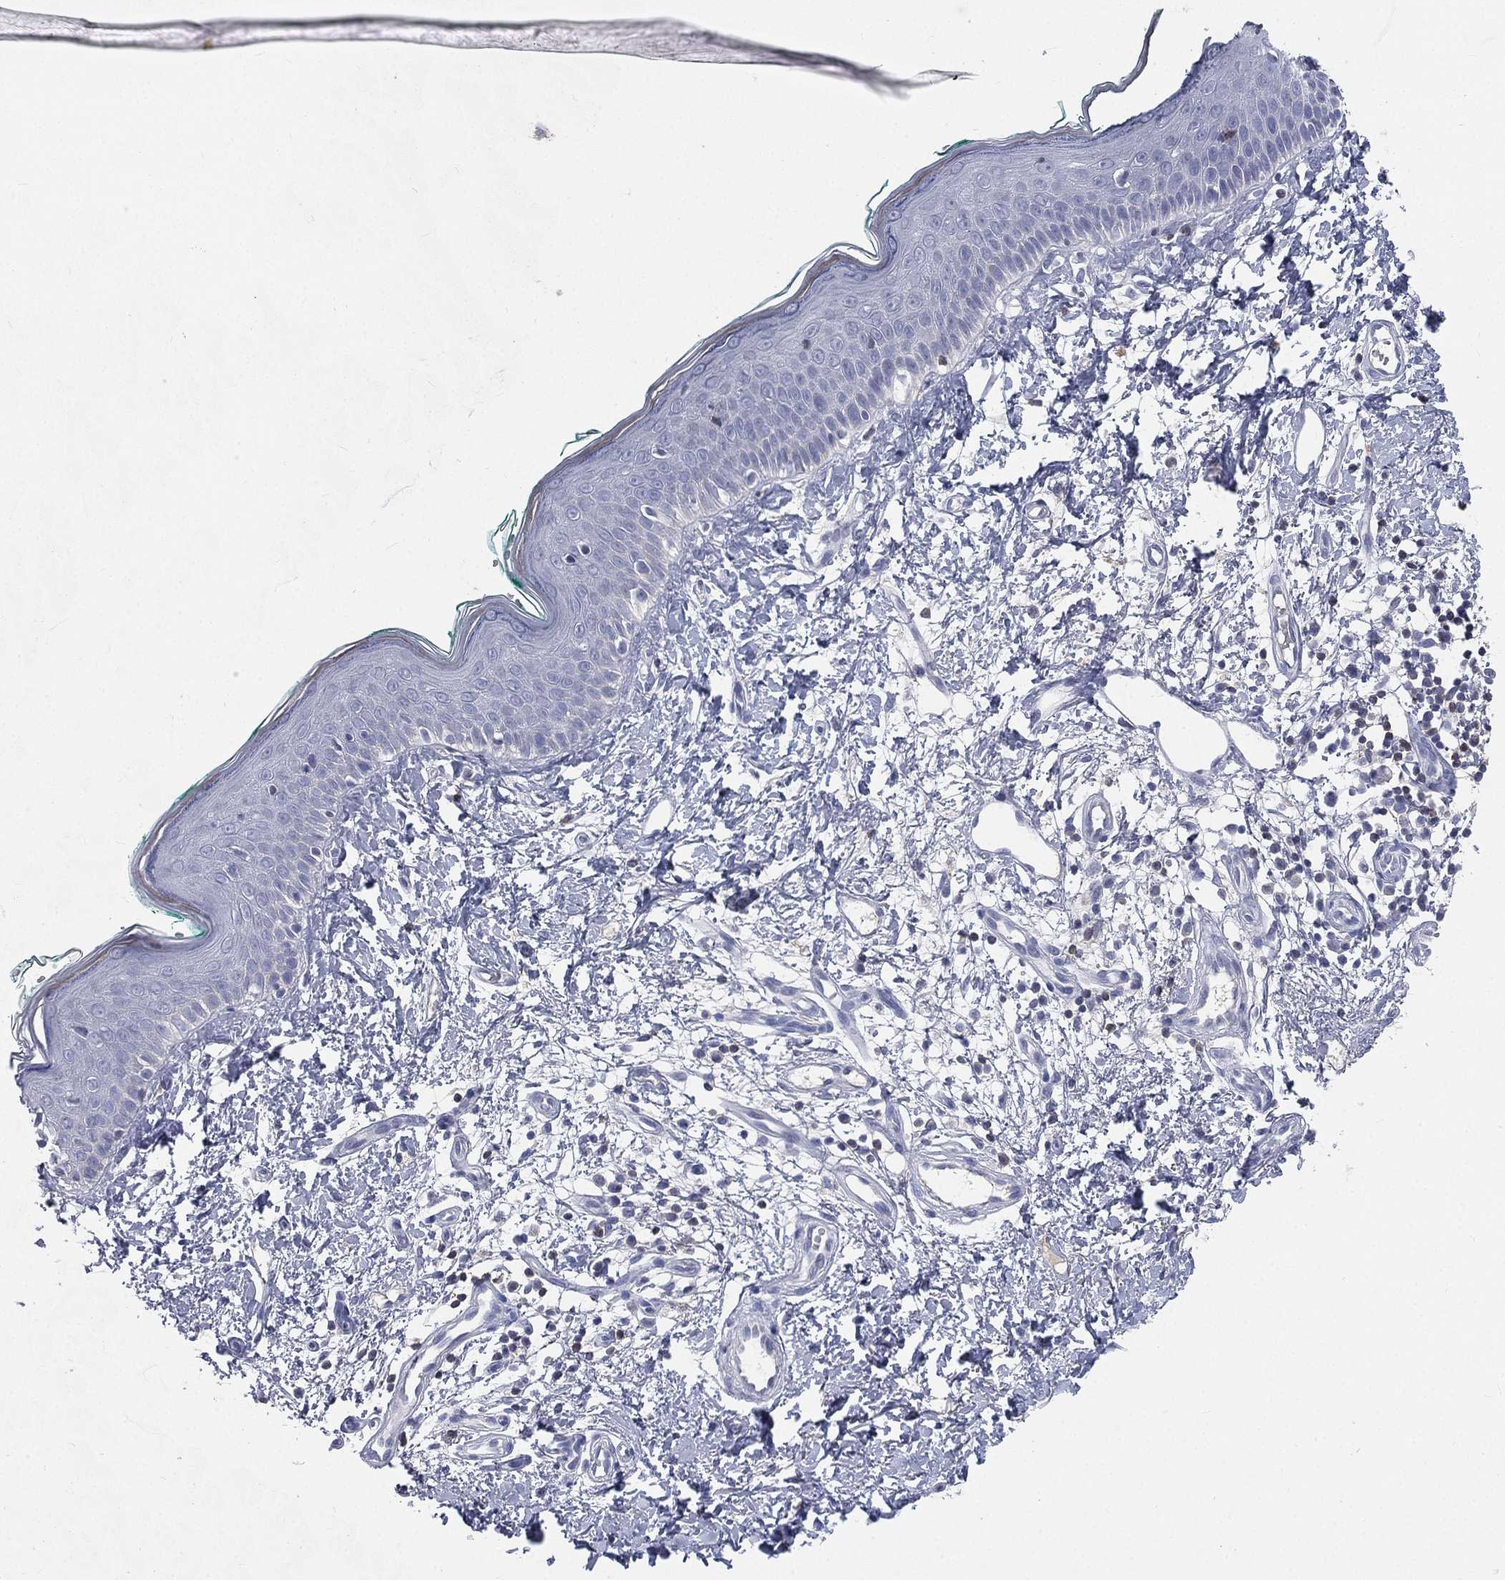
{"staining": {"intensity": "negative", "quantity": "none", "location": "none"}, "tissue": "skin", "cell_type": "Fibroblasts", "image_type": "normal", "snomed": [{"axis": "morphology", "description": "Normal tissue, NOS"}, {"axis": "morphology", "description": "Basal cell carcinoma"}, {"axis": "topography", "description": "Skin"}], "caption": "IHC of normal human skin reveals no expression in fibroblasts.", "gene": "CD3D", "patient": {"sex": "male", "age": 33}}